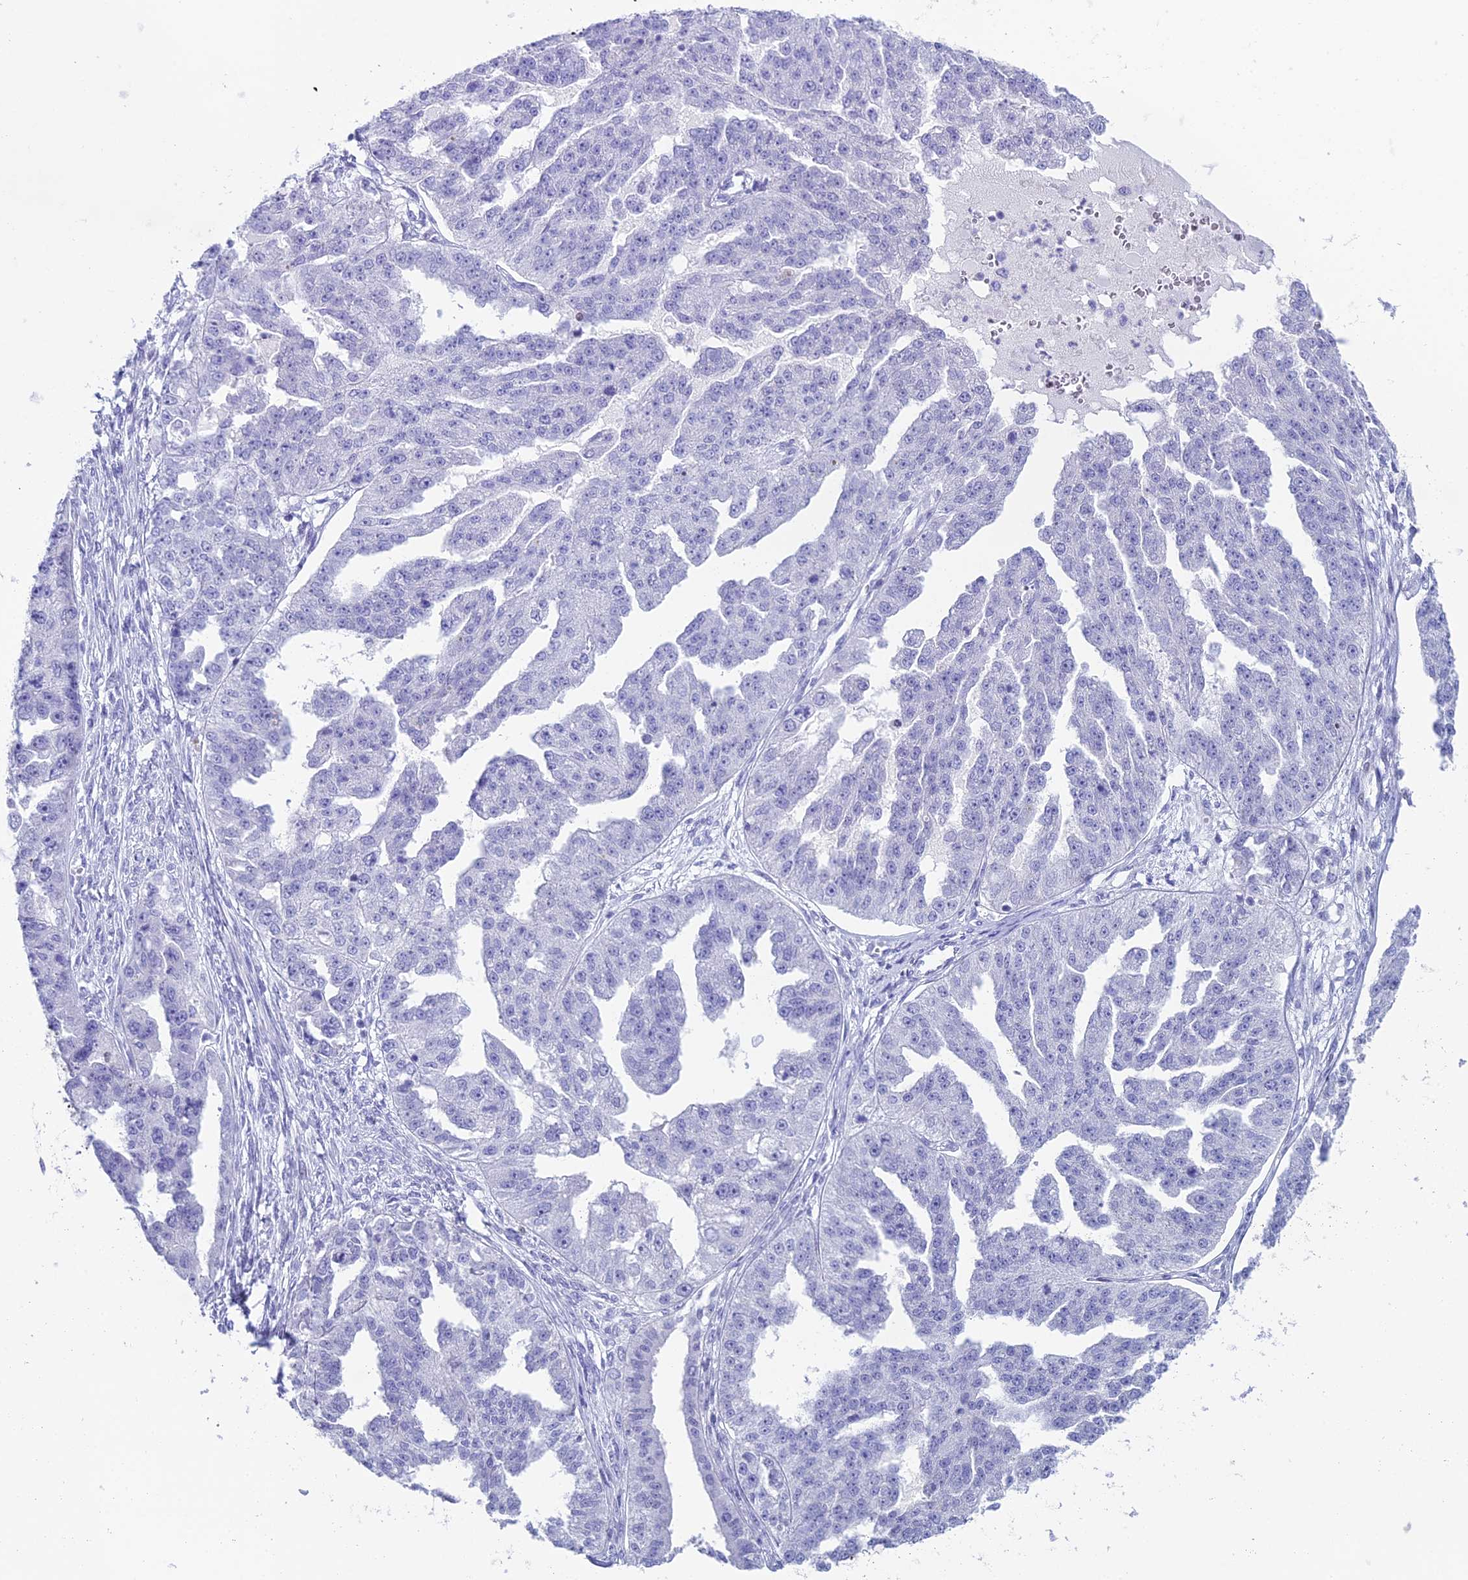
{"staining": {"intensity": "negative", "quantity": "none", "location": "none"}, "tissue": "ovarian cancer", "cell_type": "Tumor cells", "image_type": "cancer", "snomed": [{"axis": "morphology", "description": "Cystadenocarcinoma, serous, NOS"}, {"axis": "topography", "description": "Ovary"}], "caption": "This is an immunohistochemistry image of human ovarian cancer. There is no expression in tumor cells.", "gene": "CC2D2A", "patient": {"sex": "female", "age": 58}}